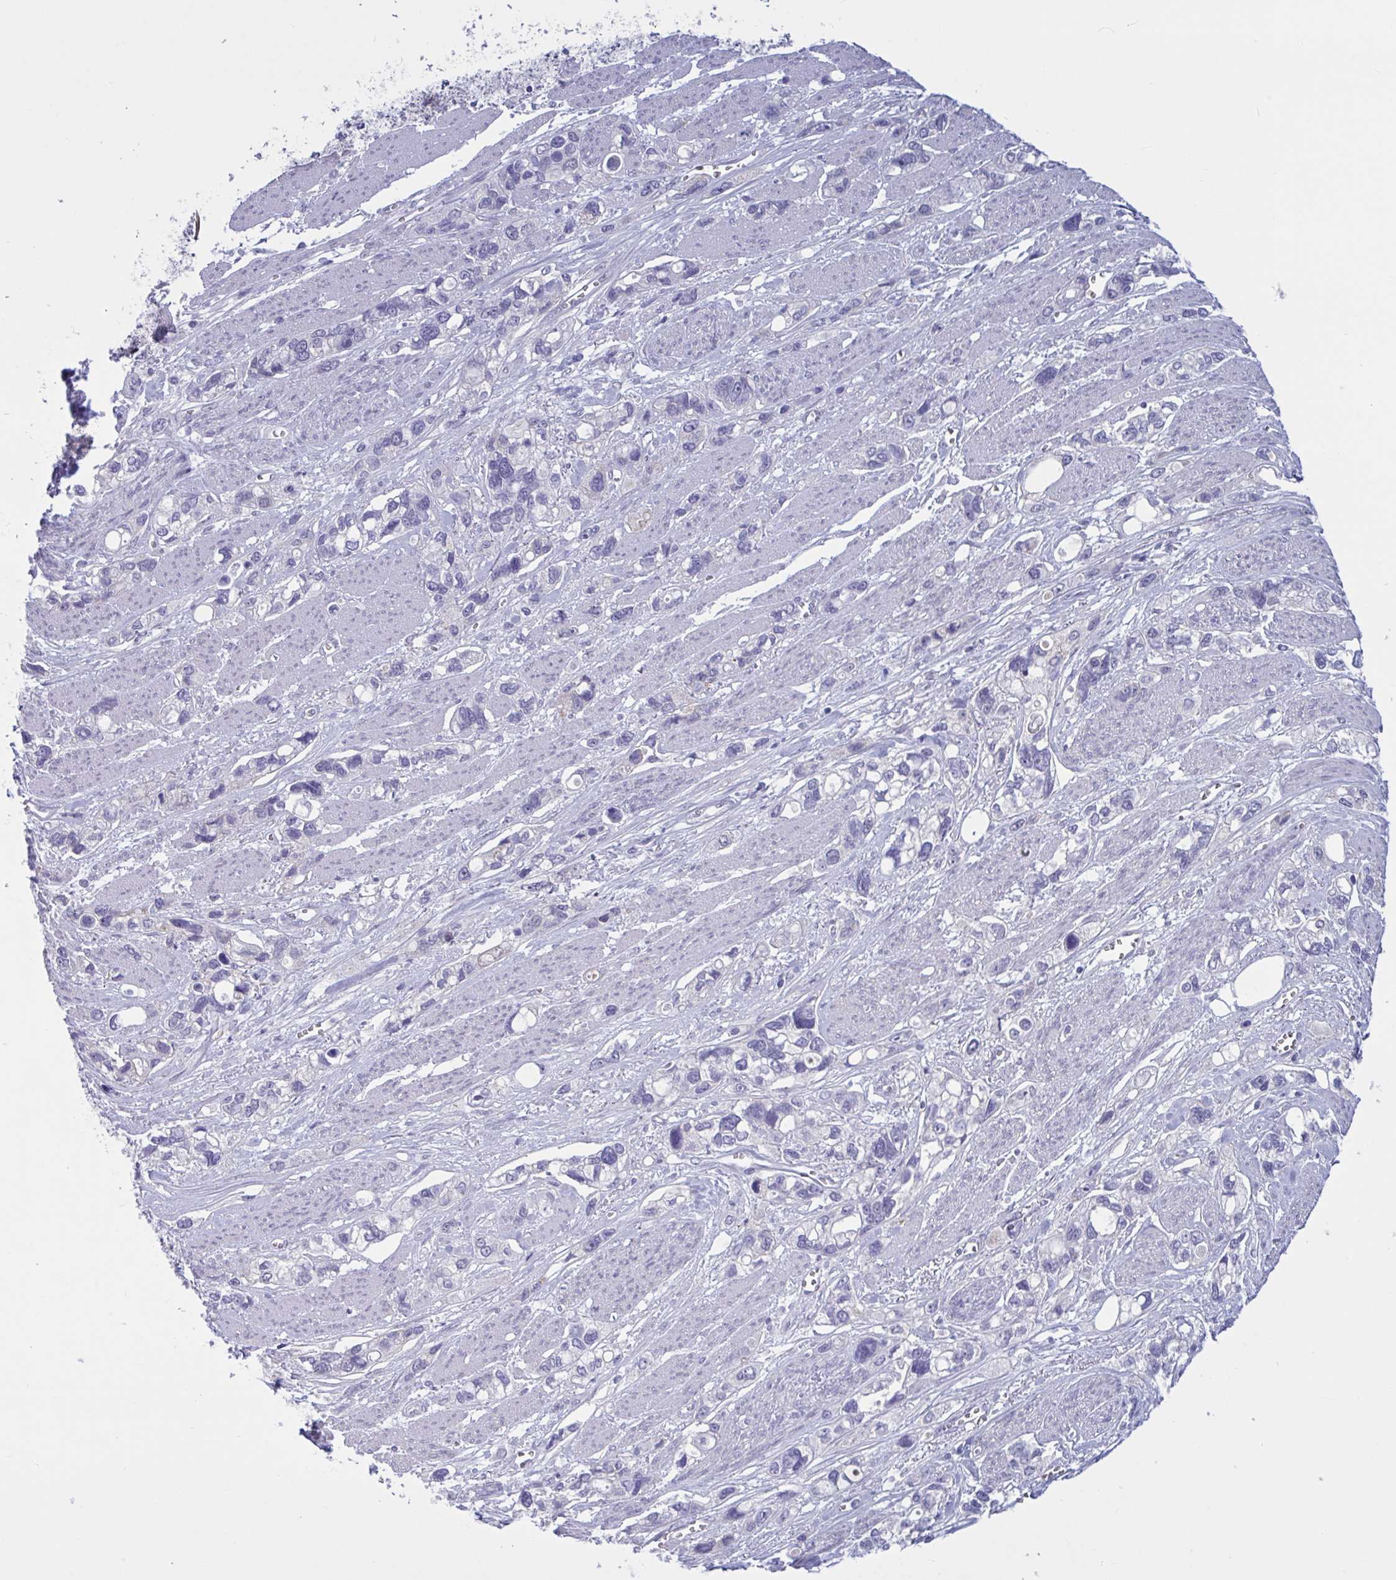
{"staining": {"intensity": "negative", "quantity": "none", "location": "none"}, "tissue": "stomach cancer", "cell_type": "Tumor cells", "image_type": "cancer", "snomed": [{"axis": "morphology", "description": "Adenocarcinoma, NOS"}, {"axis": "topography", "description": "Stomach, upper"}], "caption": "This image is of stomach cancer stained with immunohistochemistry to label a protein in brown with the nuclei are counter-stained blue. There is no expression in tumor cells.", "gene": "CNGB3", "patient": {"sex": "female", "age": 81}}